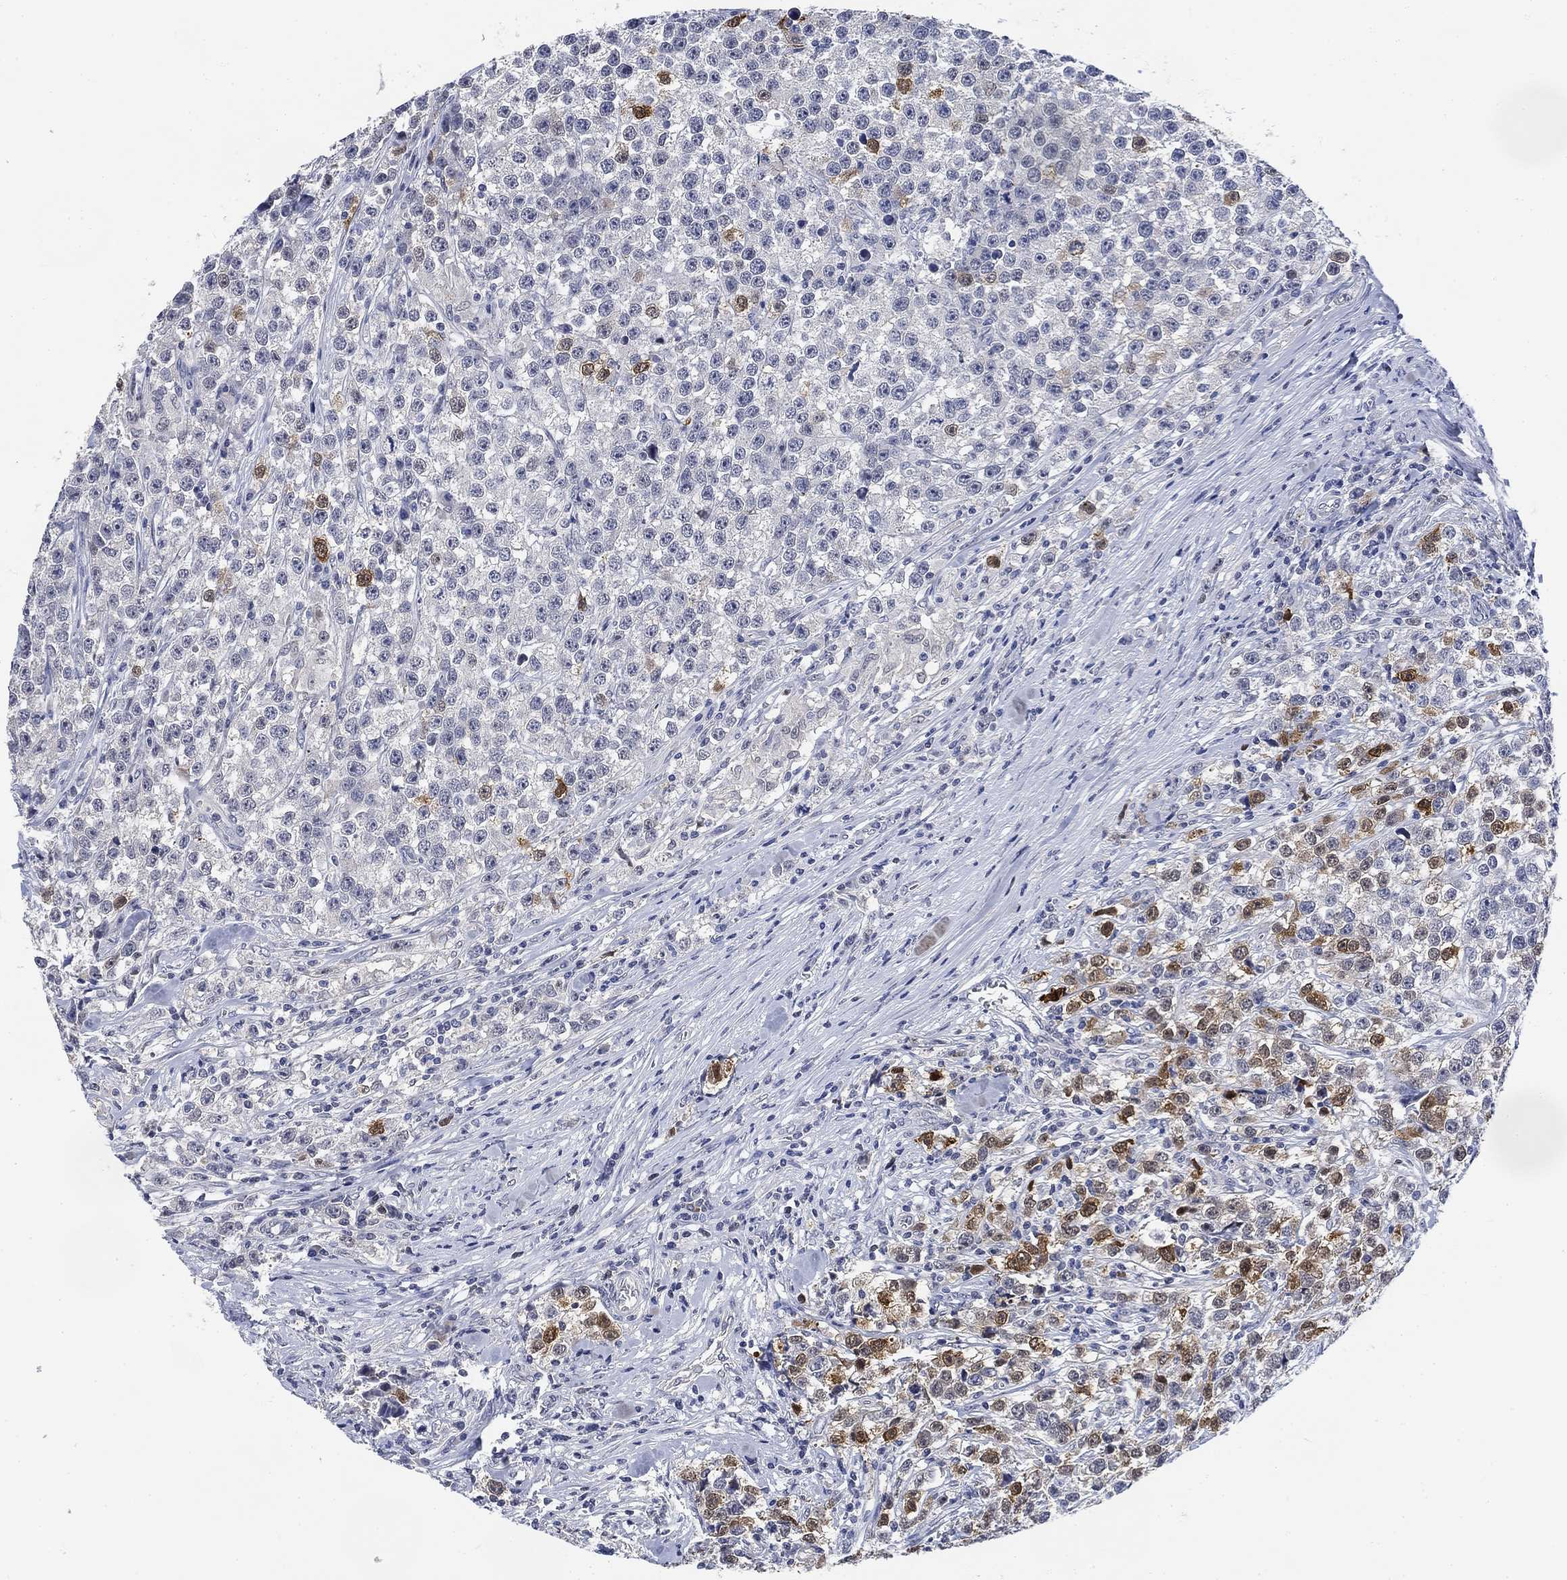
{"staining": {"intensity": "moderate", "quantity": "<25%", "location": "cytoplasmic/membranous"}, "tissue": "testis cancer", "cell_type": "Tumor cells", "image_type": "cancer", "snomed": [{"axis": "morphology", "description": "Seminoma, NOS"}, {"axis": "topography", "description": "Testis"}], "caption": "About <25% of tumor cells in human testis seminoma show moderate cytoplasmic/membranous protein positivity as visualized by brown immunohistochemical staining.", "gene": "DAZL", "patient": {"sex": "male", "age": 59}}